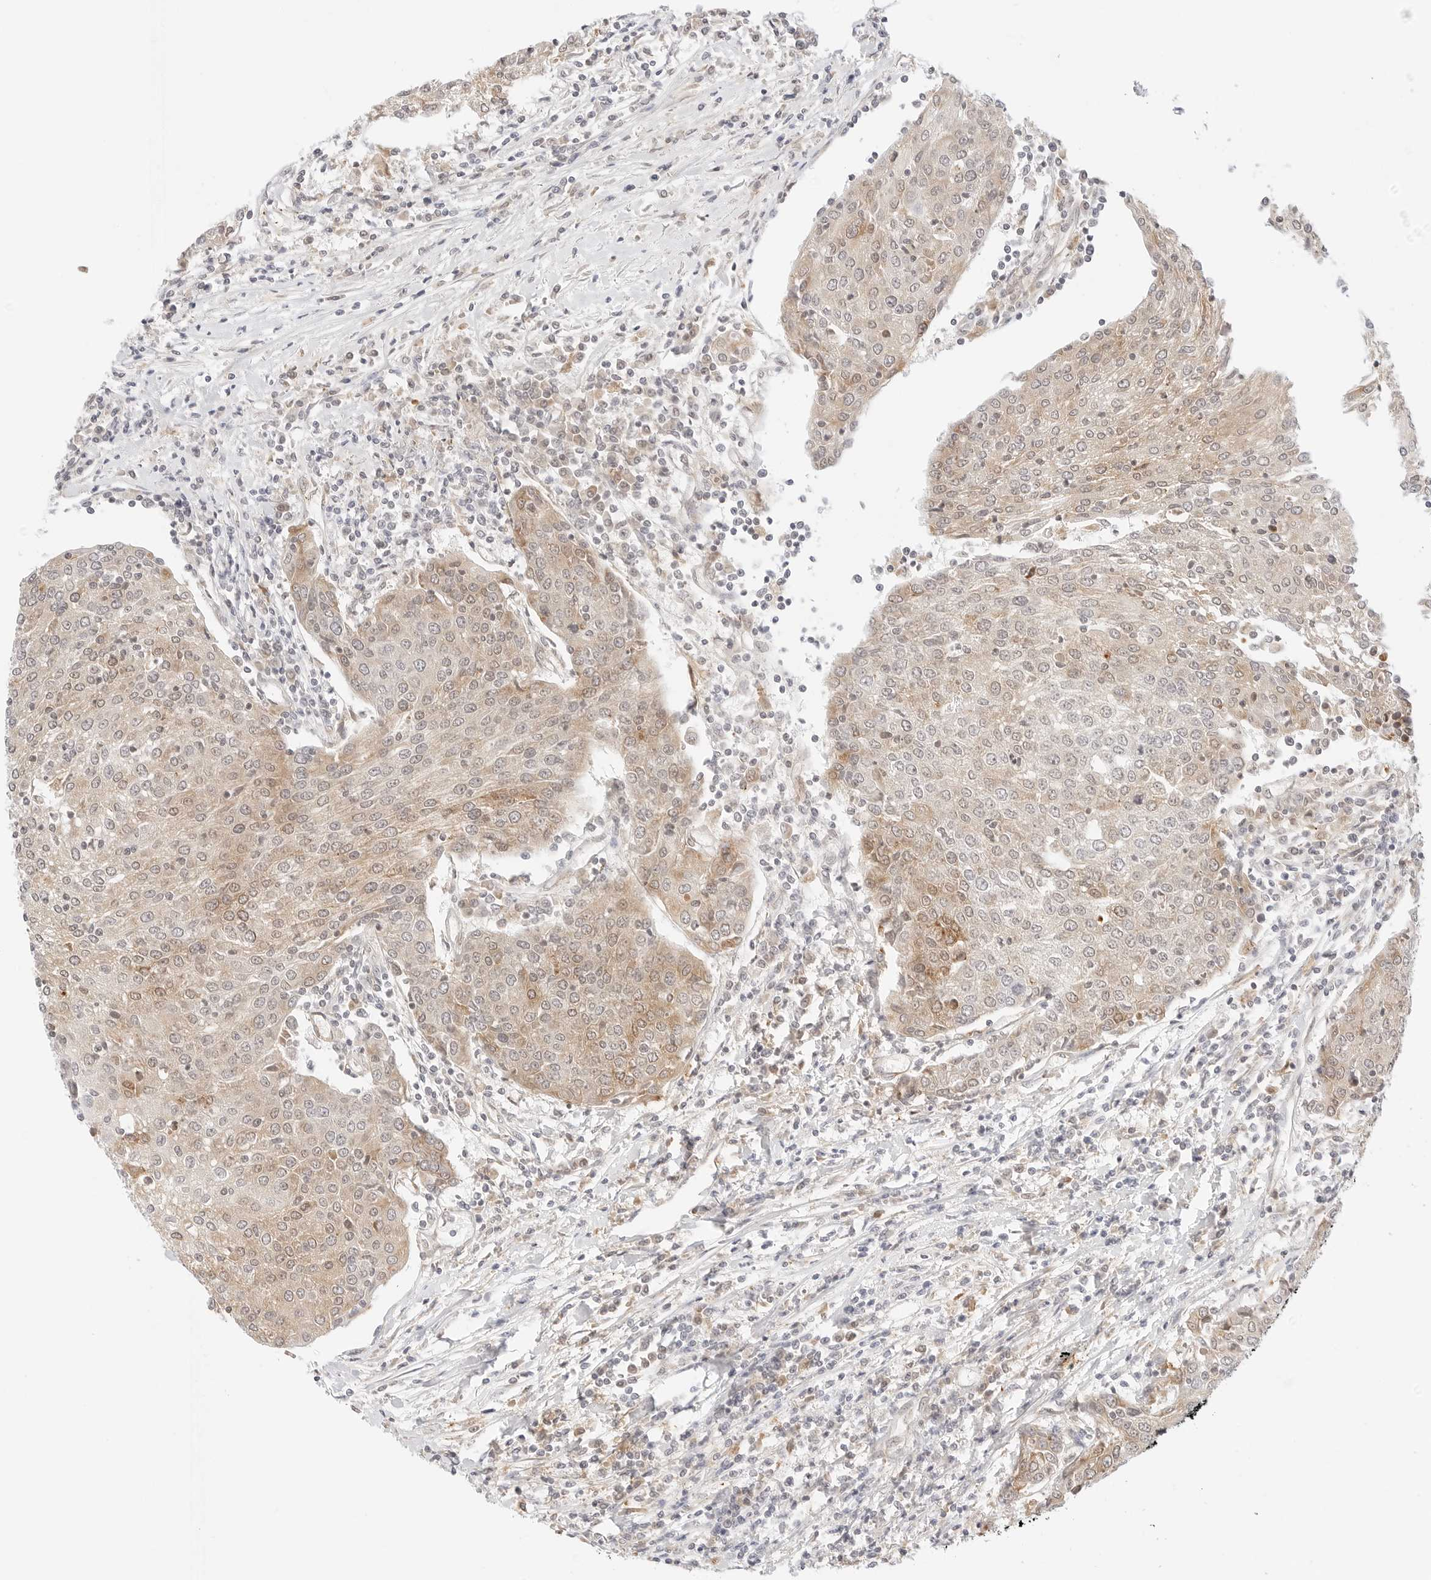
{"staining": {"intensity": "moderate", "quantity": ">75%", "location": "cytoplasmic/membranous,nuclear"}, "tissue": "urothelial cancer", "cell_type": "Tumor cells", "image_type": "cancer", "snomed": [{"axis": "morphology", "description": "Urothelial carcinoma, High grade"}, {"axis": "topography", "description": "Urinary bladder"}], "caption": "High-grade urothelial carcinoma stained for a protein reveals moderate cytoplasmic/membranous and nuclear positivity in tumor cells.", "gene": "ERO1B", "patient": {"sex": "female", "age": 85}}